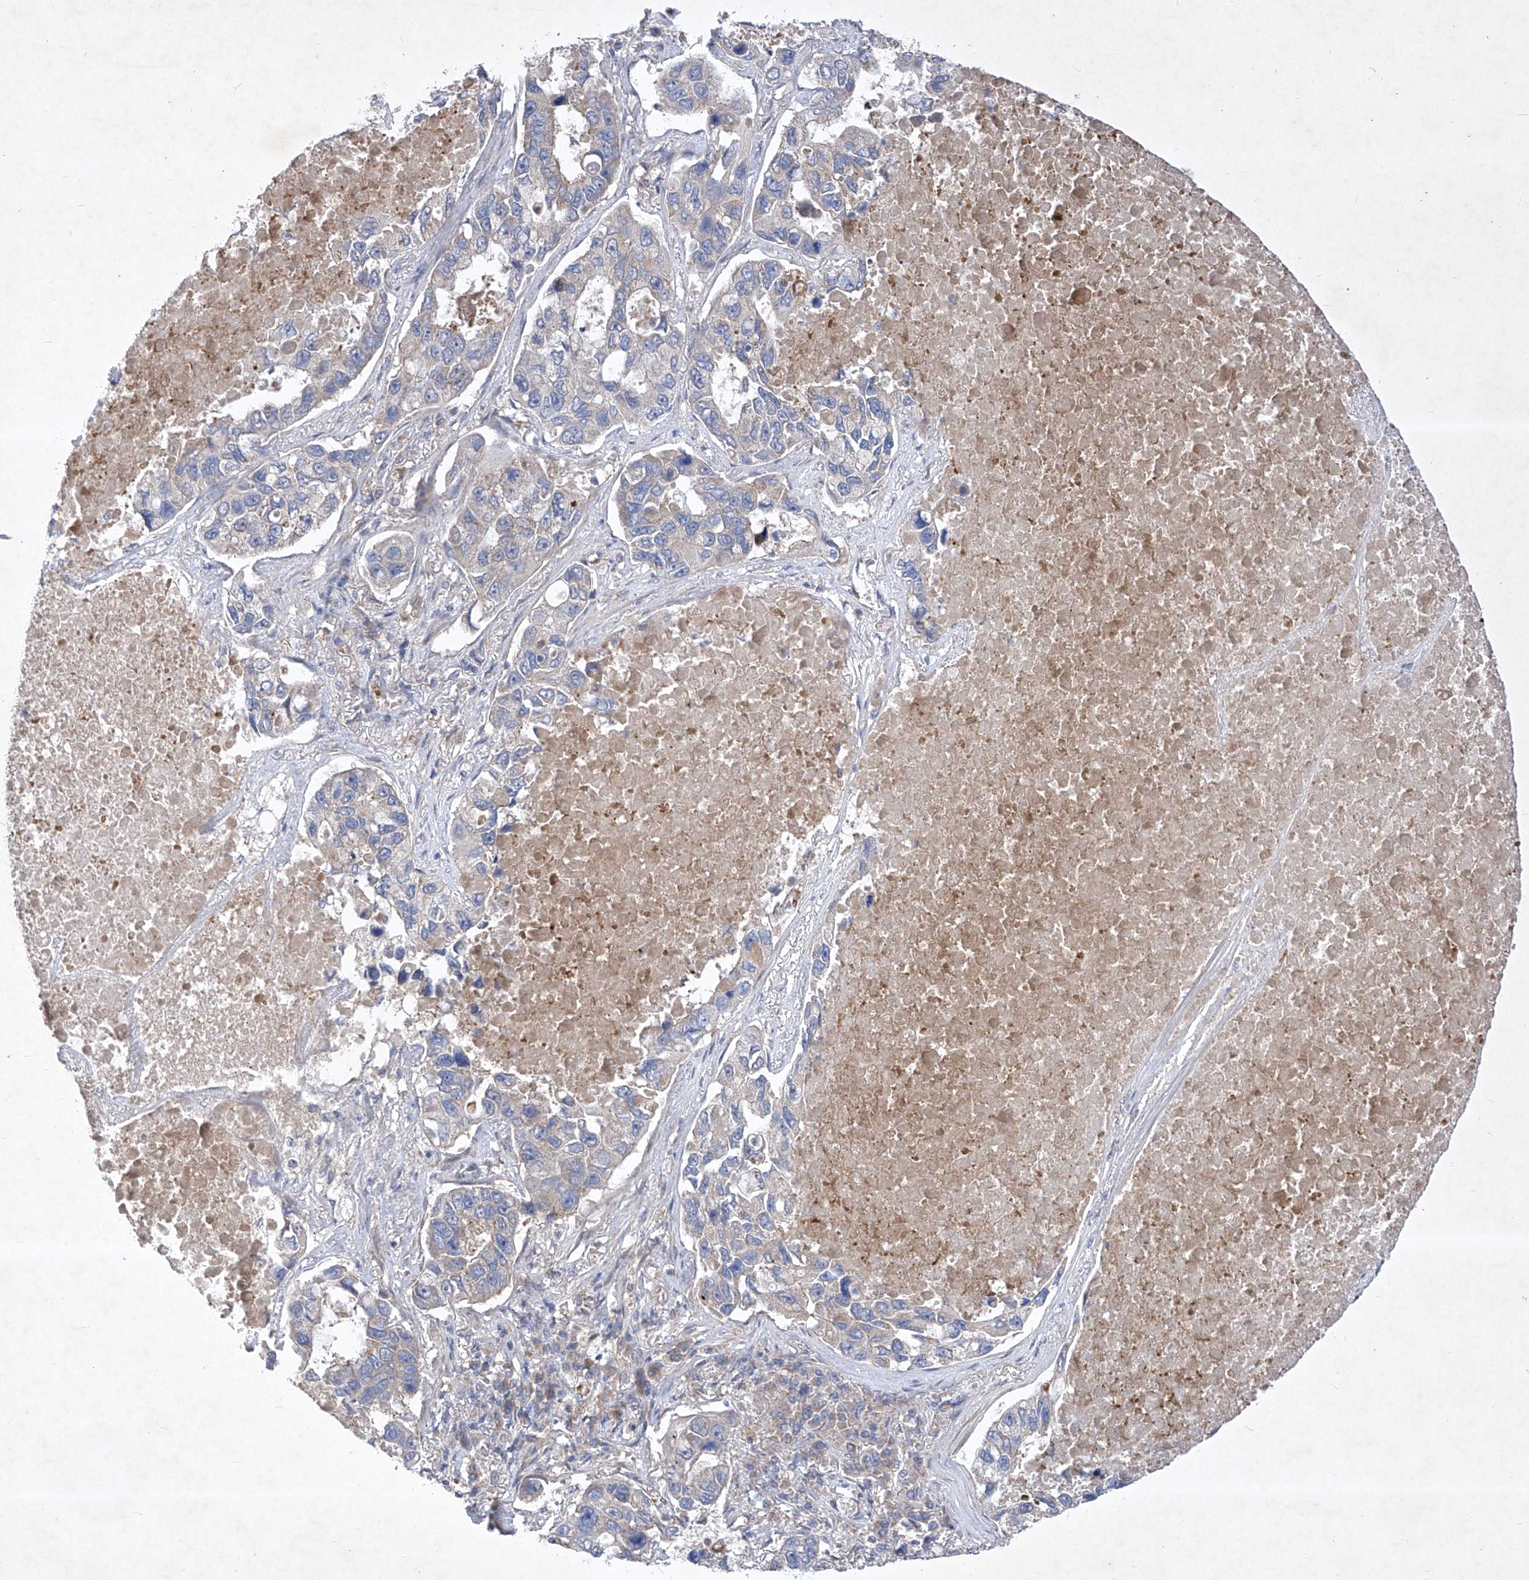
{"staining": {"intensity": "negative", "quantity": "none", "location": "none"}, "tissue": "lung cancer", "cell_type": "Tumor cells", "image_type": "cancer", "snomed": [{"axis": "morphology", "description": "Adenocarcinoma, NOS"}, {"axis": "topography", "description": "Lung"}], "caption": "DAB (3,3'-diaminobenzidine) immunohistochemical staining of human lung adenocarcinoma displays no significant expression in tumor cells.", "gene": "COQ3", "patient": {"sex": "male", "age": 64}}